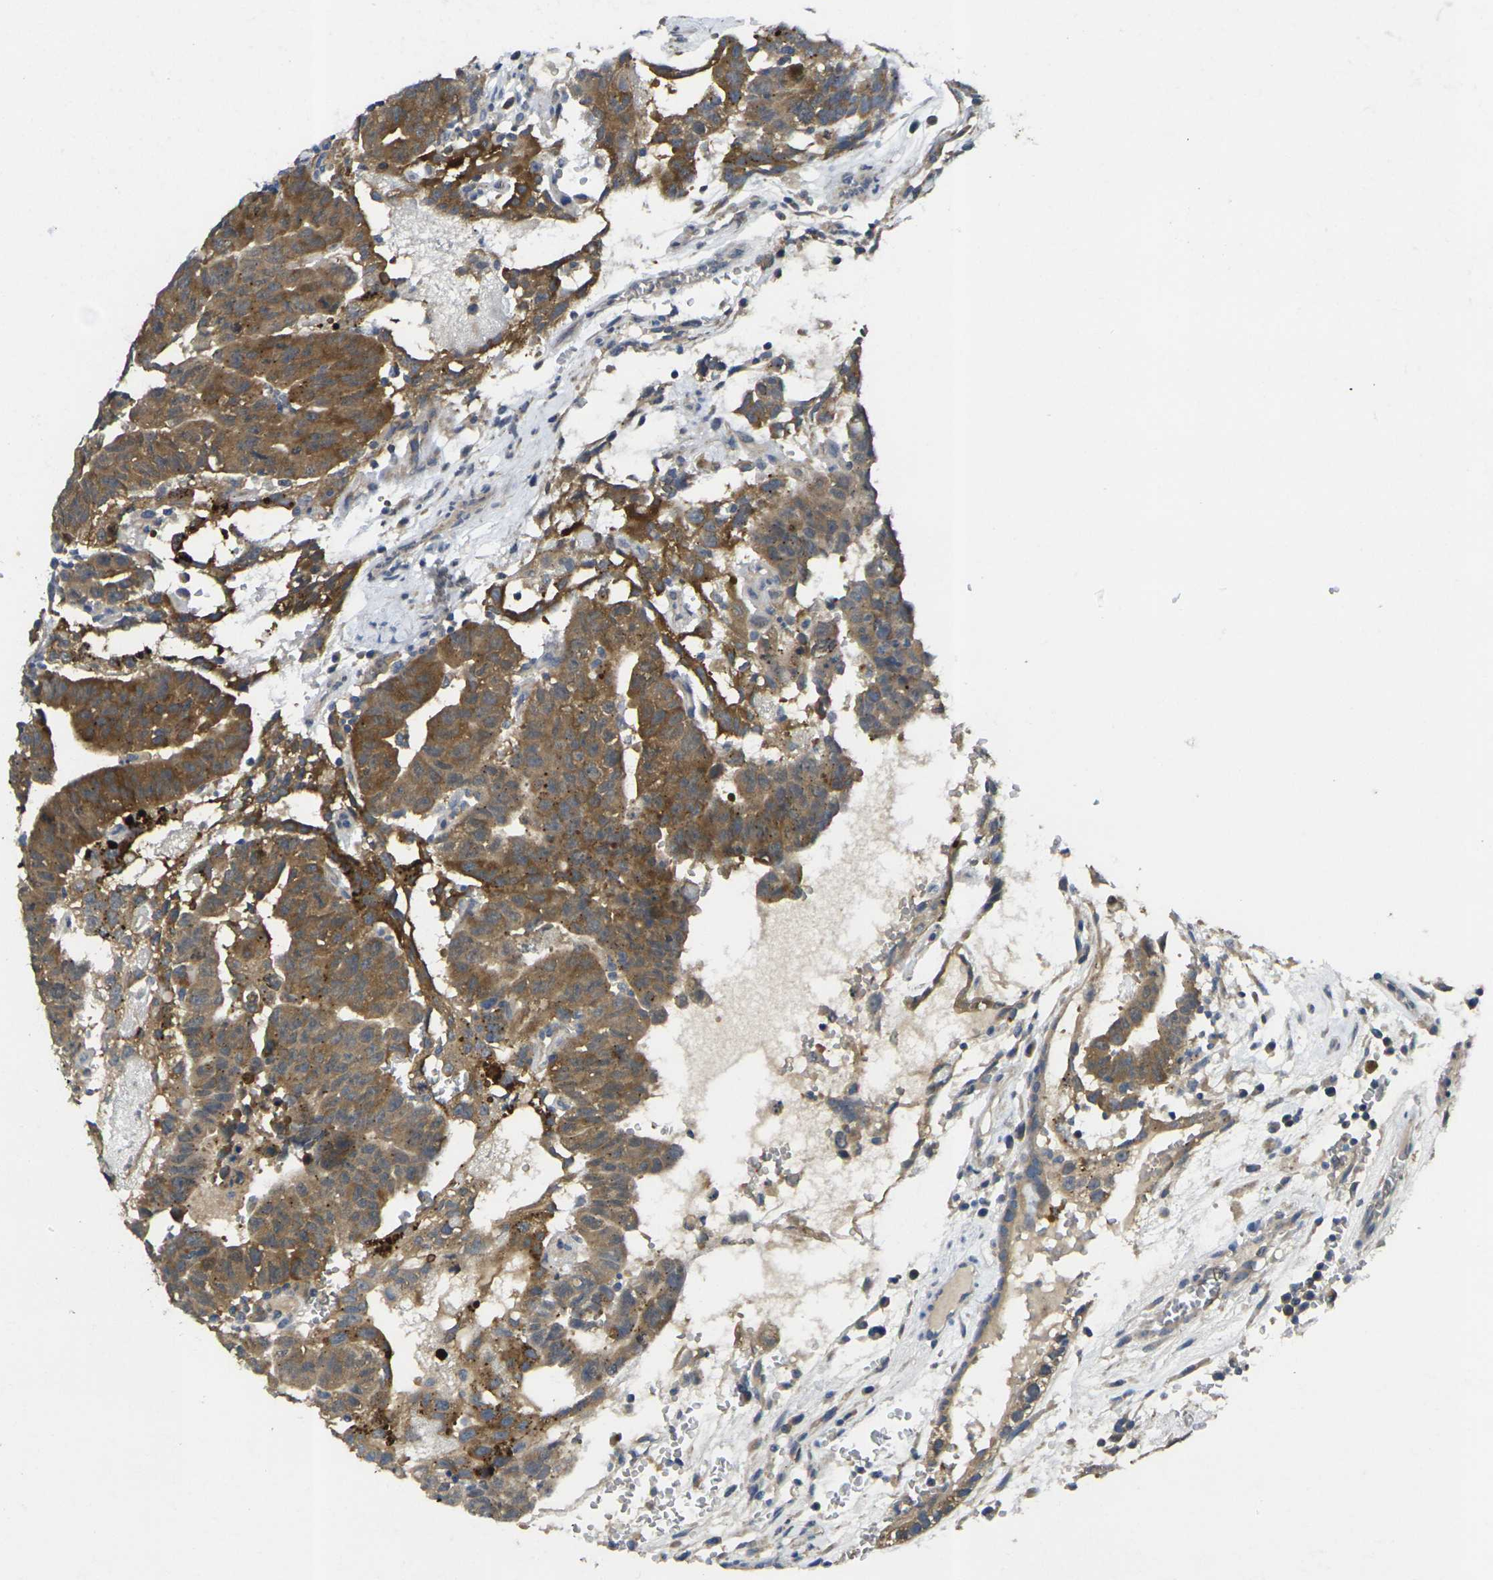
{"staining": {"intensity": "moderate", "quantity": ">75%", "location": "cytoplasmic/membranous"}, "tissue": "testis cancer", "cell_type": "Tumor cells", "image_type": "cancer", "snomed": [{"axis": "morphology", "description": "Seminoma, NOS"}, {"axis": "morphology", "description": "Carcinoma, Embryonal, NOS"}, {"axis": "topography", "description": "Testis"}], "caption": "This is a histology image of immunohistochemistry (IHC) staining of testis cancer (seminoma), which shows moderate expression in the cytoplasmic/membranous of tumor cells.", "gene": "GNA12", "patient": {"sex": "male", "age": 52}}